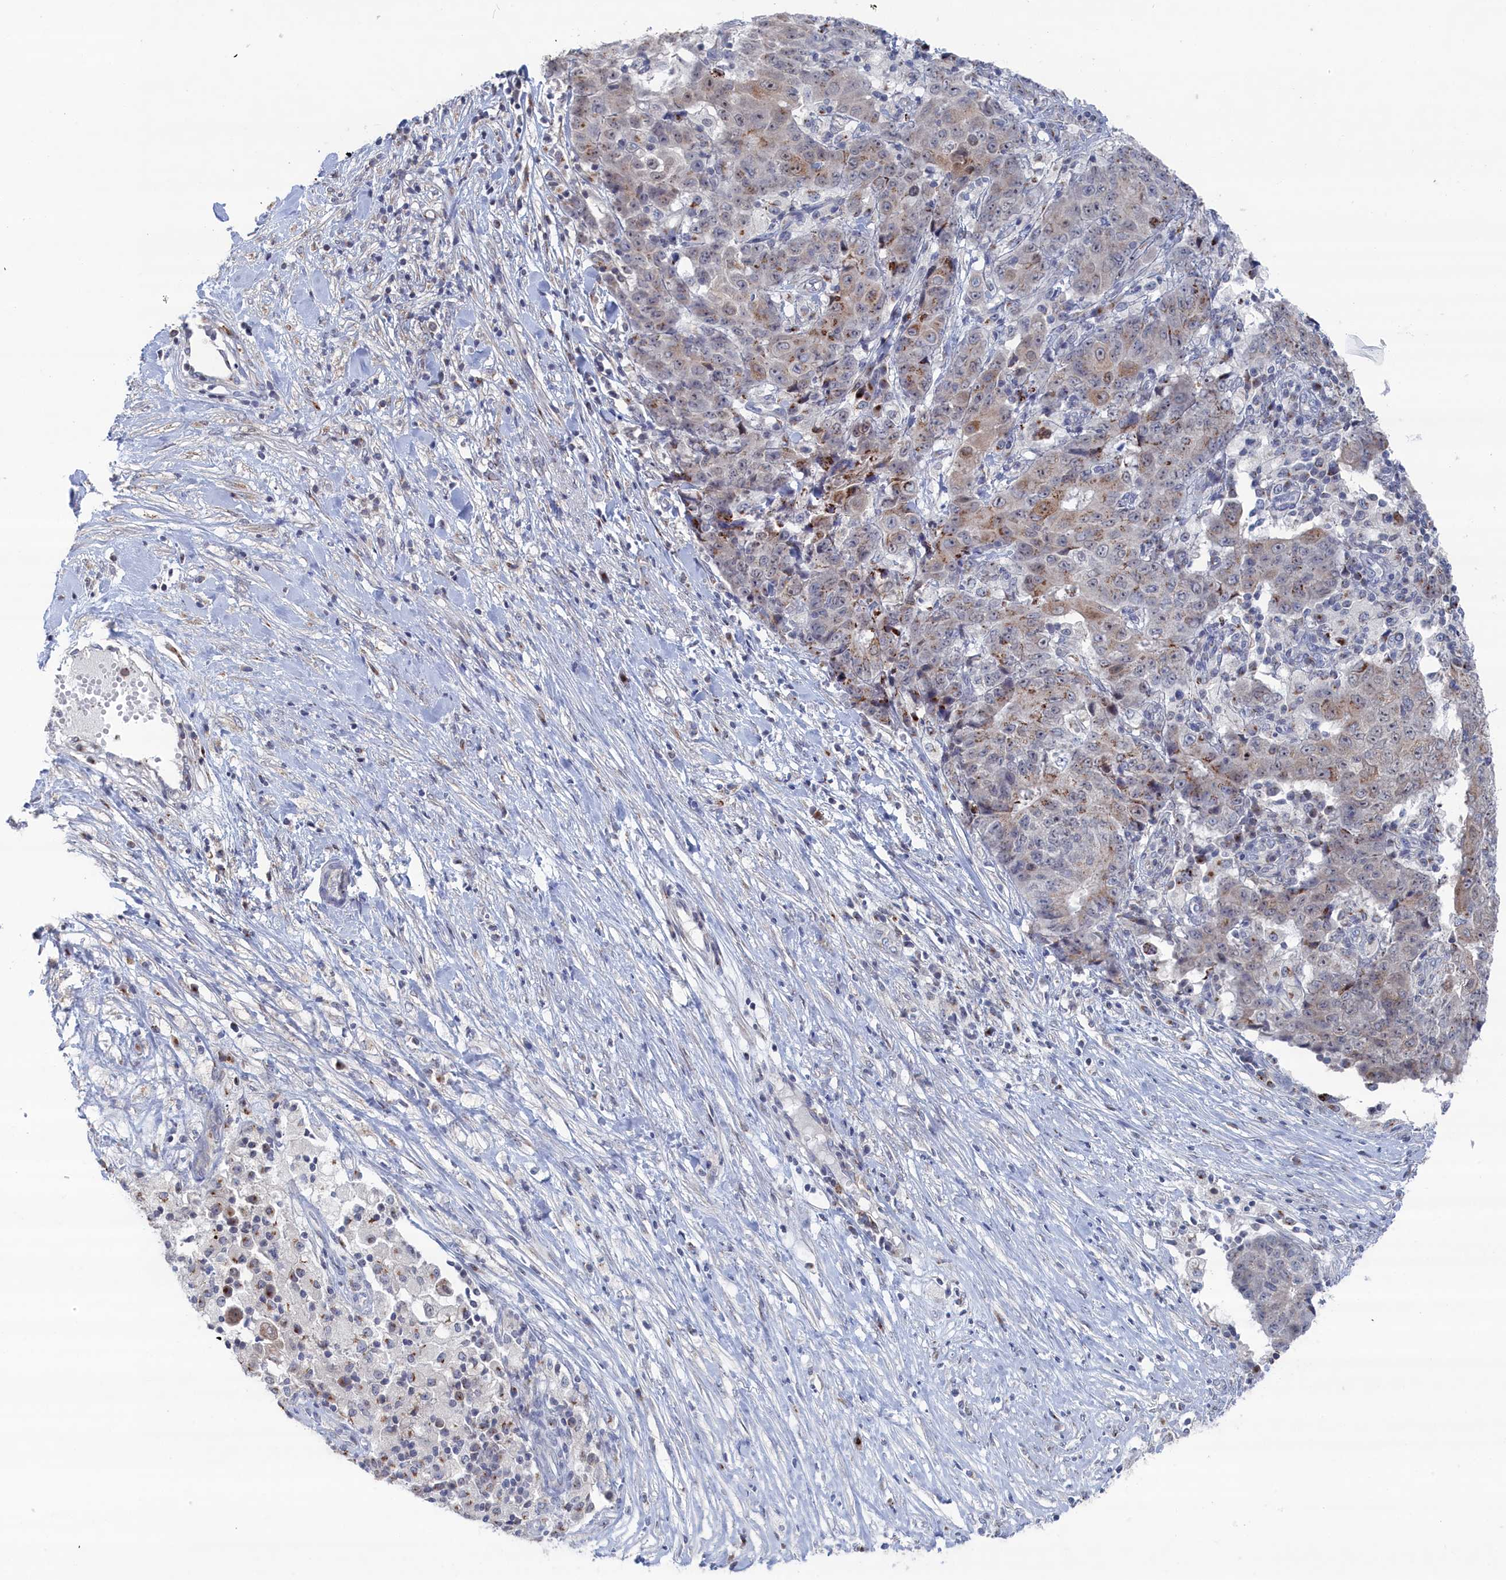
{"staining": {"intensity": "moderate", "quantity": "<25%", "location": "cytoplasmic/membranous"}, "tissue": "ovarian cancer", "cell_type": "Tumor cells", "image_type": "cancer", "snomed": [{"axis": "morphology", "description": "Carcinoma, endometroid"}, {"axis": "topography", "description": "Ovary"}], "caption": "Tumor cells show low levels of moderate cytoplasmic/membranous staining in approximately <25% of cells in ovarian cancer.", "gene": "IRX1", "patient": {"sex": "female", "age": 42}}